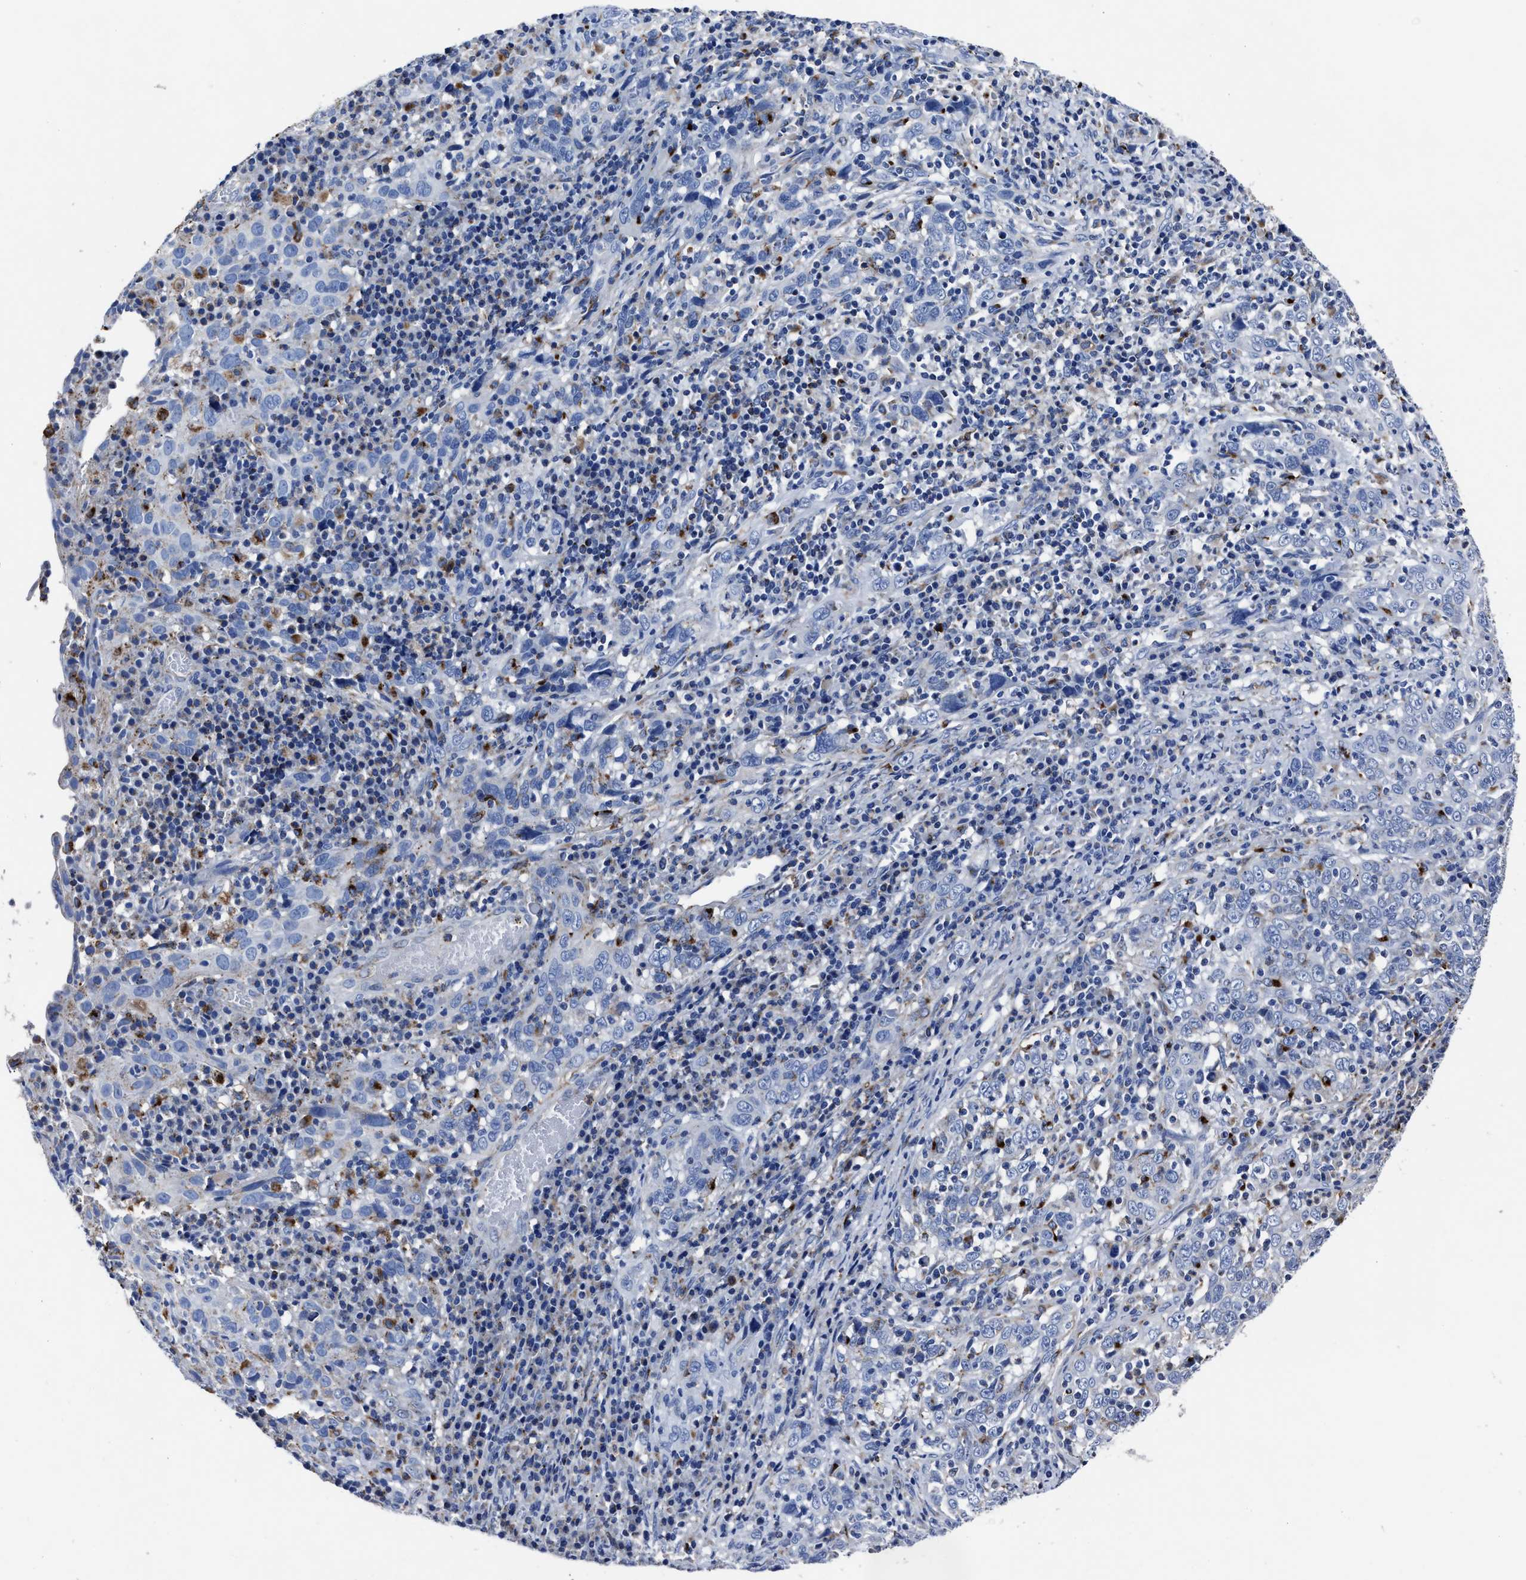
{"staining": {"intensity": "negative", "quantity": "none", "location": "none"}, "tissue": "cervical cancer", "cell_type": "Tumor cells", "image_type": "cancer", "snomed": [{"axis": "morphology", "description": "Squamous cell carcinoma, NOS"}, {"axis": "topography", "description": "Cervix"}], "caption": "Histopathology image shows no significant protein positivity in tumor cells of cervical squamous cell carcinoma.", "gene": "LAMTOR4", "patient": {"sex": "female", "age": 46}}